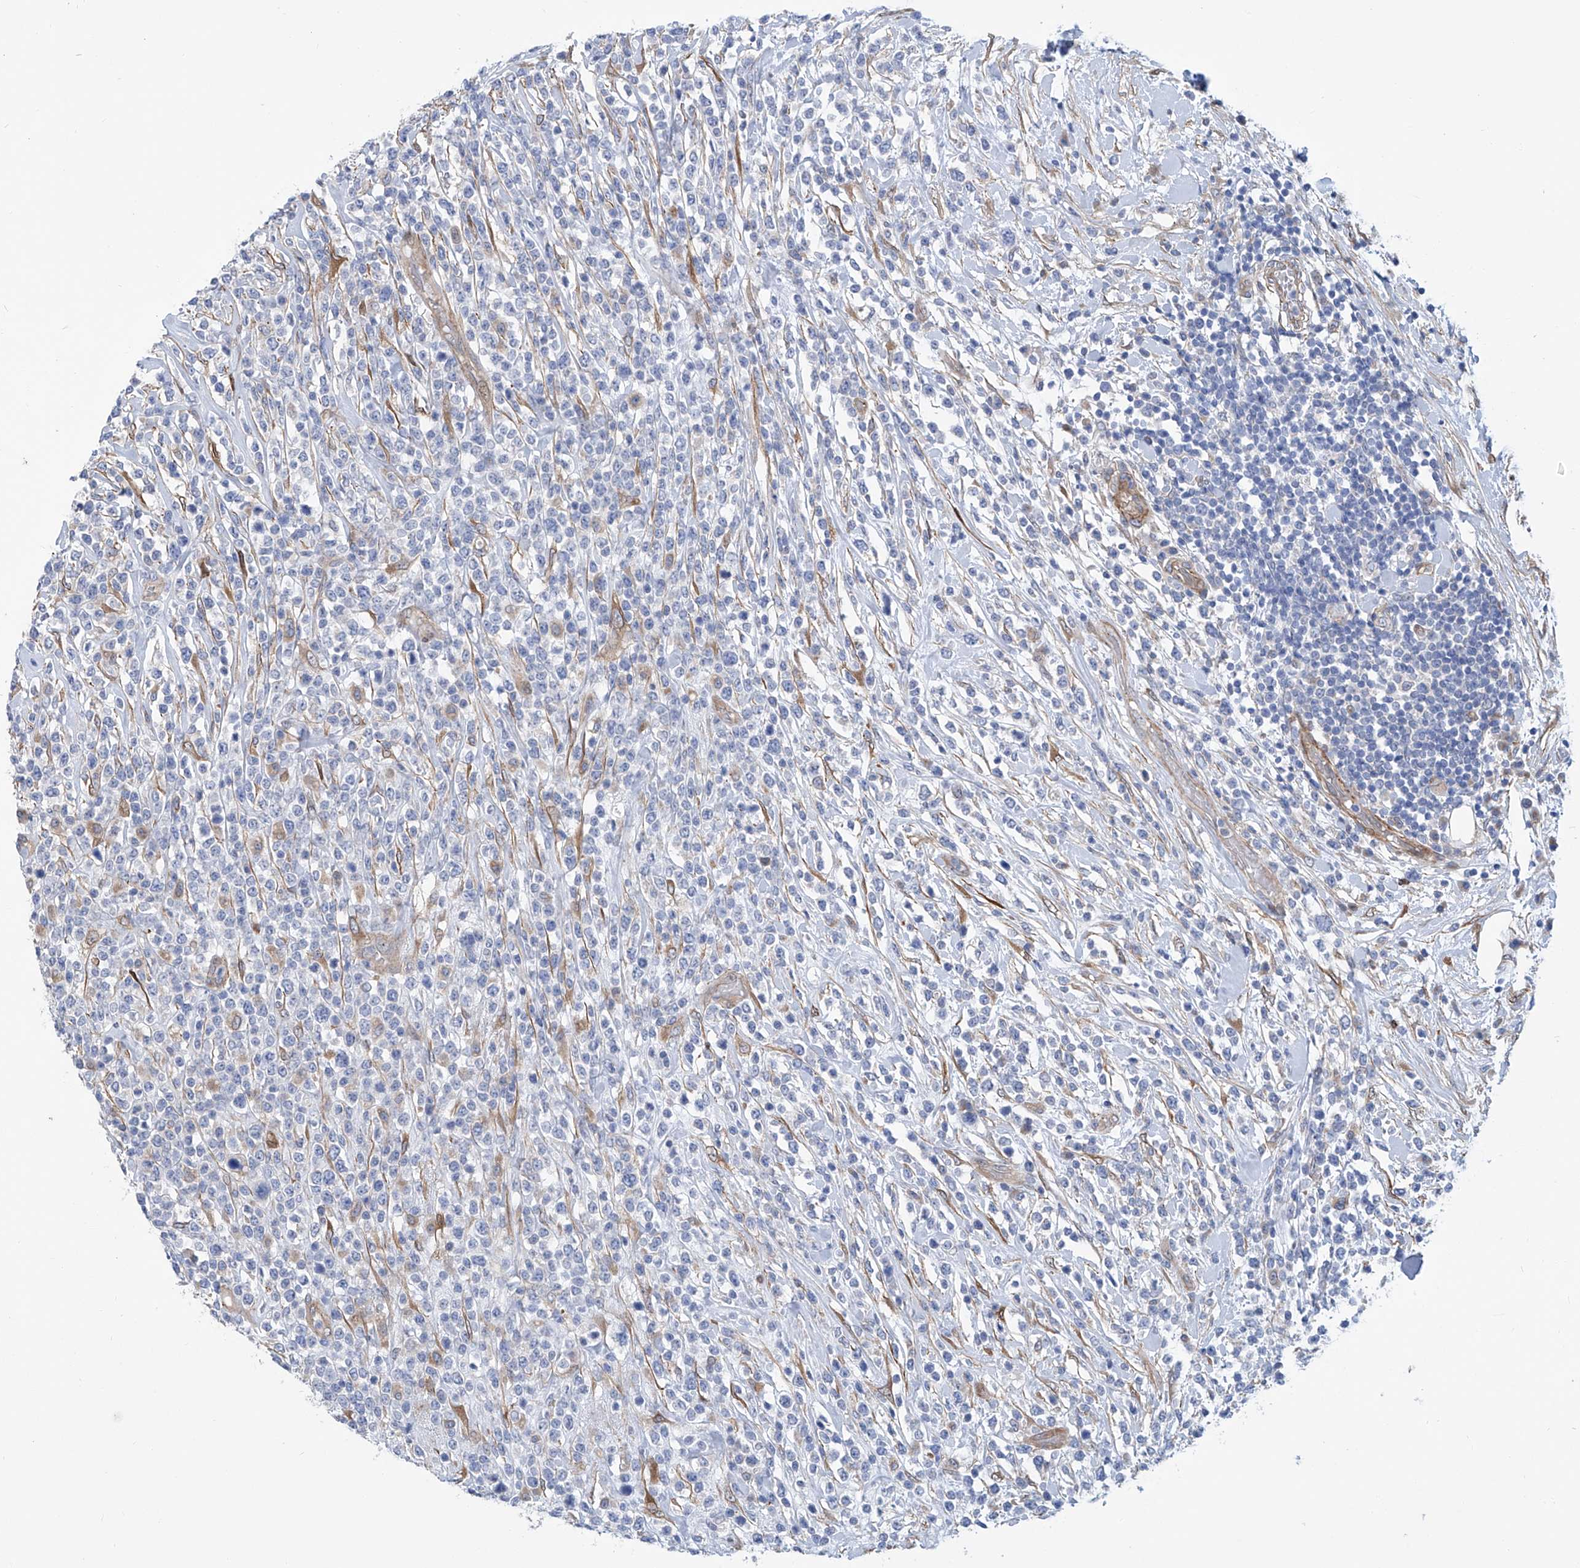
{"staining": {"intensity": "negative", "quantity": "none", "location": "none"}, "tissue": "lymphoma", "cell_type": "Tumor cells", "image_type": "cancer", "snomed": [{"axis": "morphology", "description": "Malignant lymphoma, non-Hodgkin's type, High grade"}, {"axis": "topography", "description": "Colon"}], "caption": "Immunohistochemistry of lymphoma reveals no expression in tumor cells.", "gene": "TNN", "patient": {"sex": "female", "age": 53}}